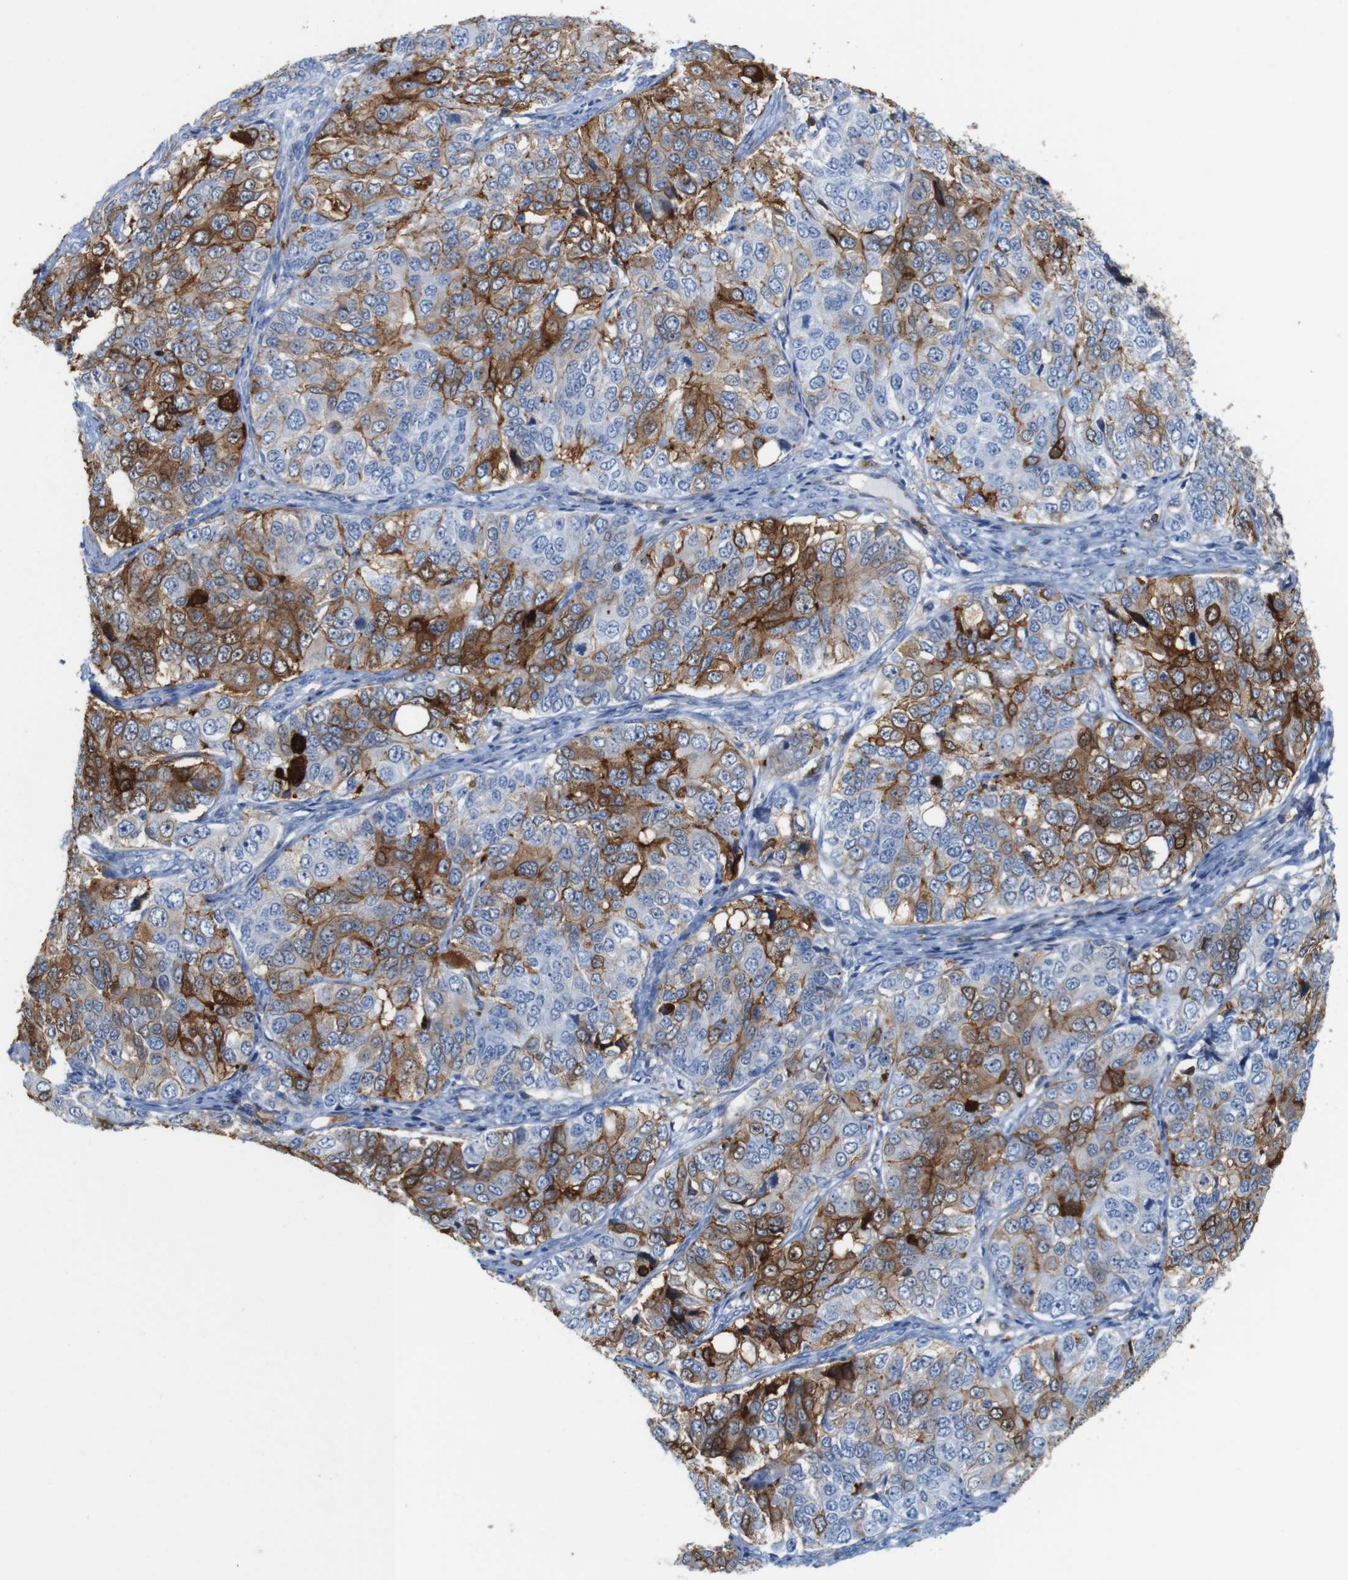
{"staining": {"intensity": "moderate", "quantity": "25%-75%", "location": "cytoplasmic/membranous"}, "tissue": "ovarian cancer", "cell_type": "Tumor cells", "image_type": "cancer", "snomed": [{"axis": "morphology", "description": "Carcinoma, endometroid"}, {"axis": "topography", "description": "Ovary"}], "caption": "Endometroid carcinoma (ovarian) stained for a protein demonstrates moderate cytoplasmic/membranous positivity in tumor cells.", "gene": "ANXA1", "patient": {"sex": "female", "age": 51}}